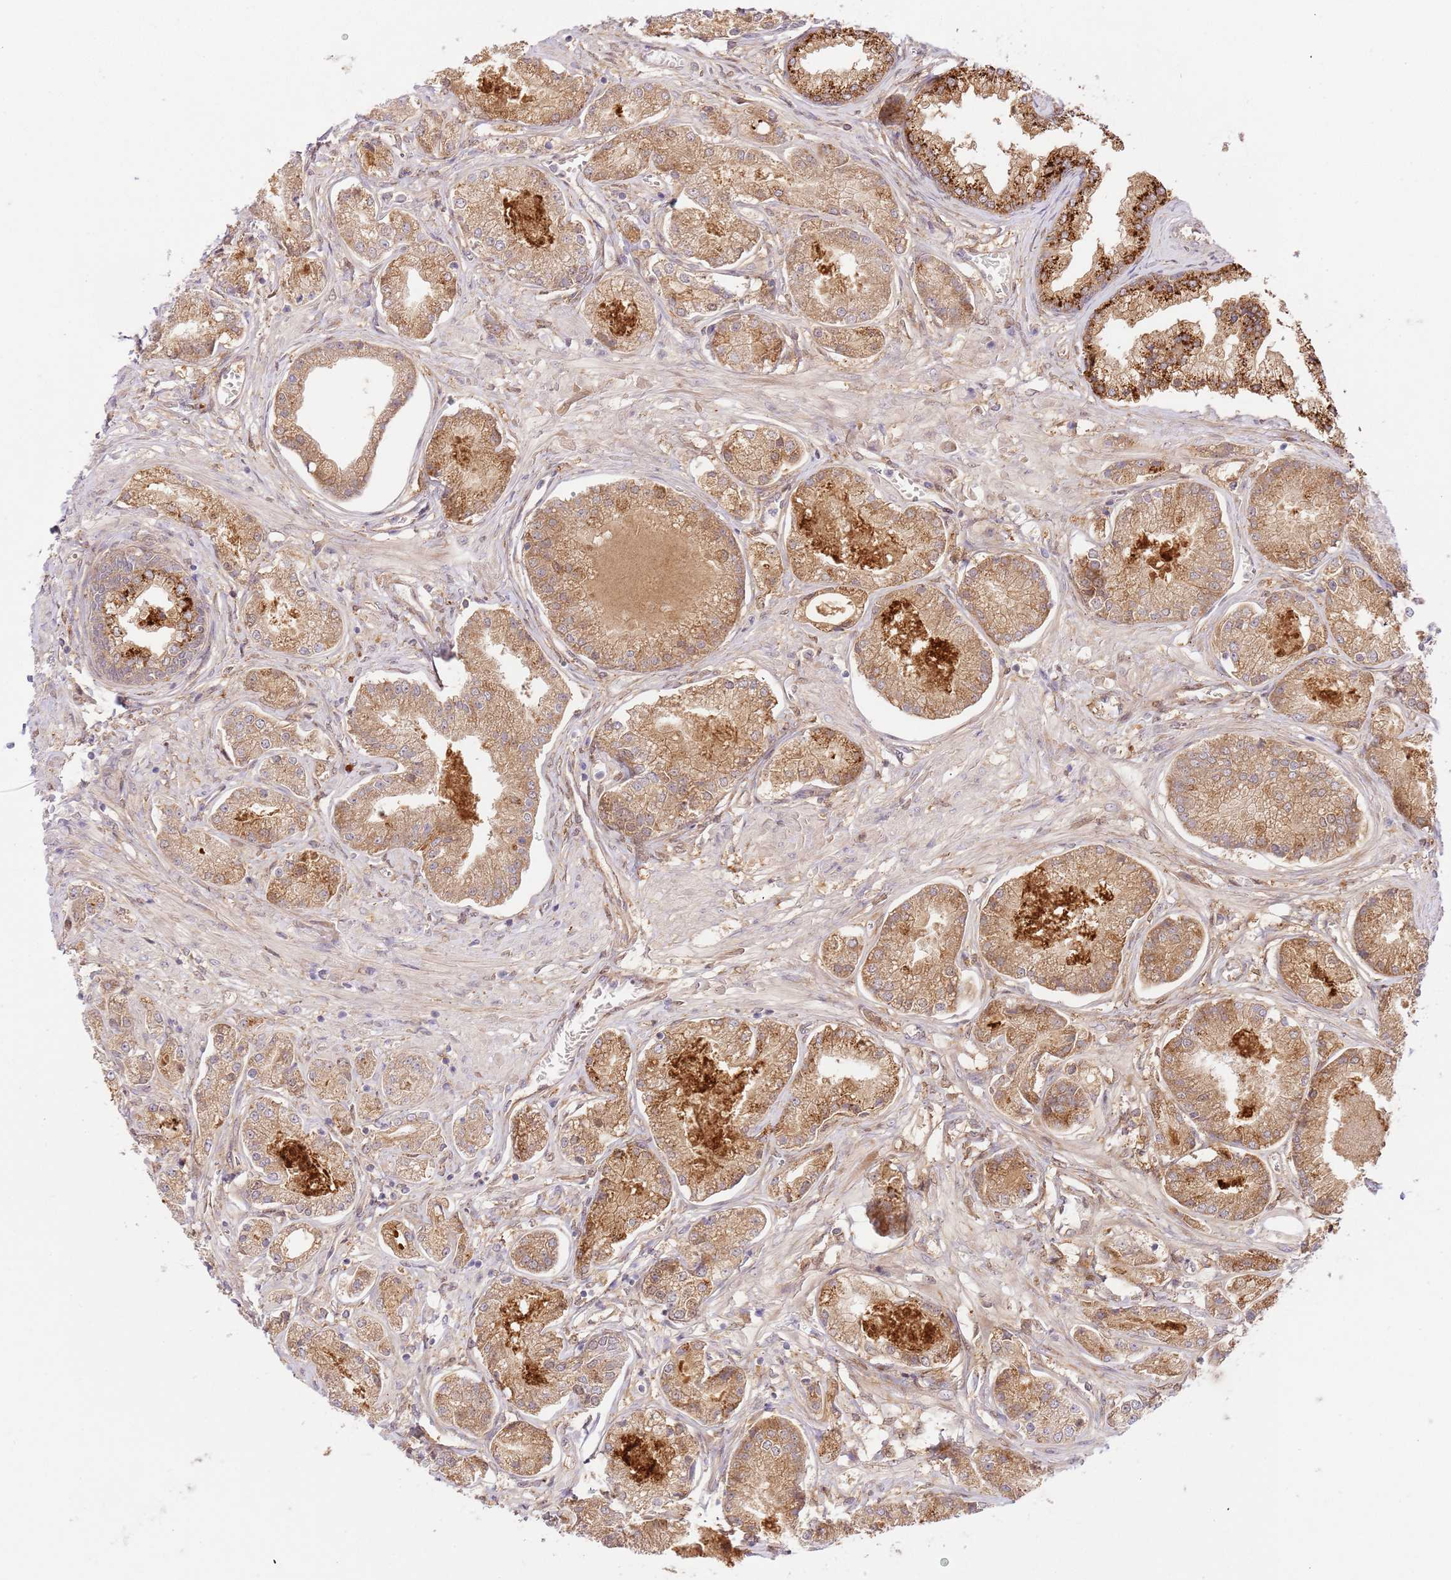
{"staining": {"intensity": "moderate", "quantity": "25%-75%", "location": "cytoplasmic/membranous"}, "tissue": "prostate cancer", "cell_type": "Tumor cells", "image_type": "cancer", "snomed": [{"axis": "morphology", "description": "Adenocarcinoma, NOS"}, {"axis": "topography", "description": "Prostate and seminal vesicle, NOS"}], "caption": "Prostate adenocarcinoma was stained to show a protein in brown. There is medium levels of moderate cytoplasmic/membranous expression in about 25%-75% of tumor cells. (DAB = brown stain, brightfield microscopy at high magnification).", "gene": "C8G", "patient": {"sex": "male", "age": 76}}